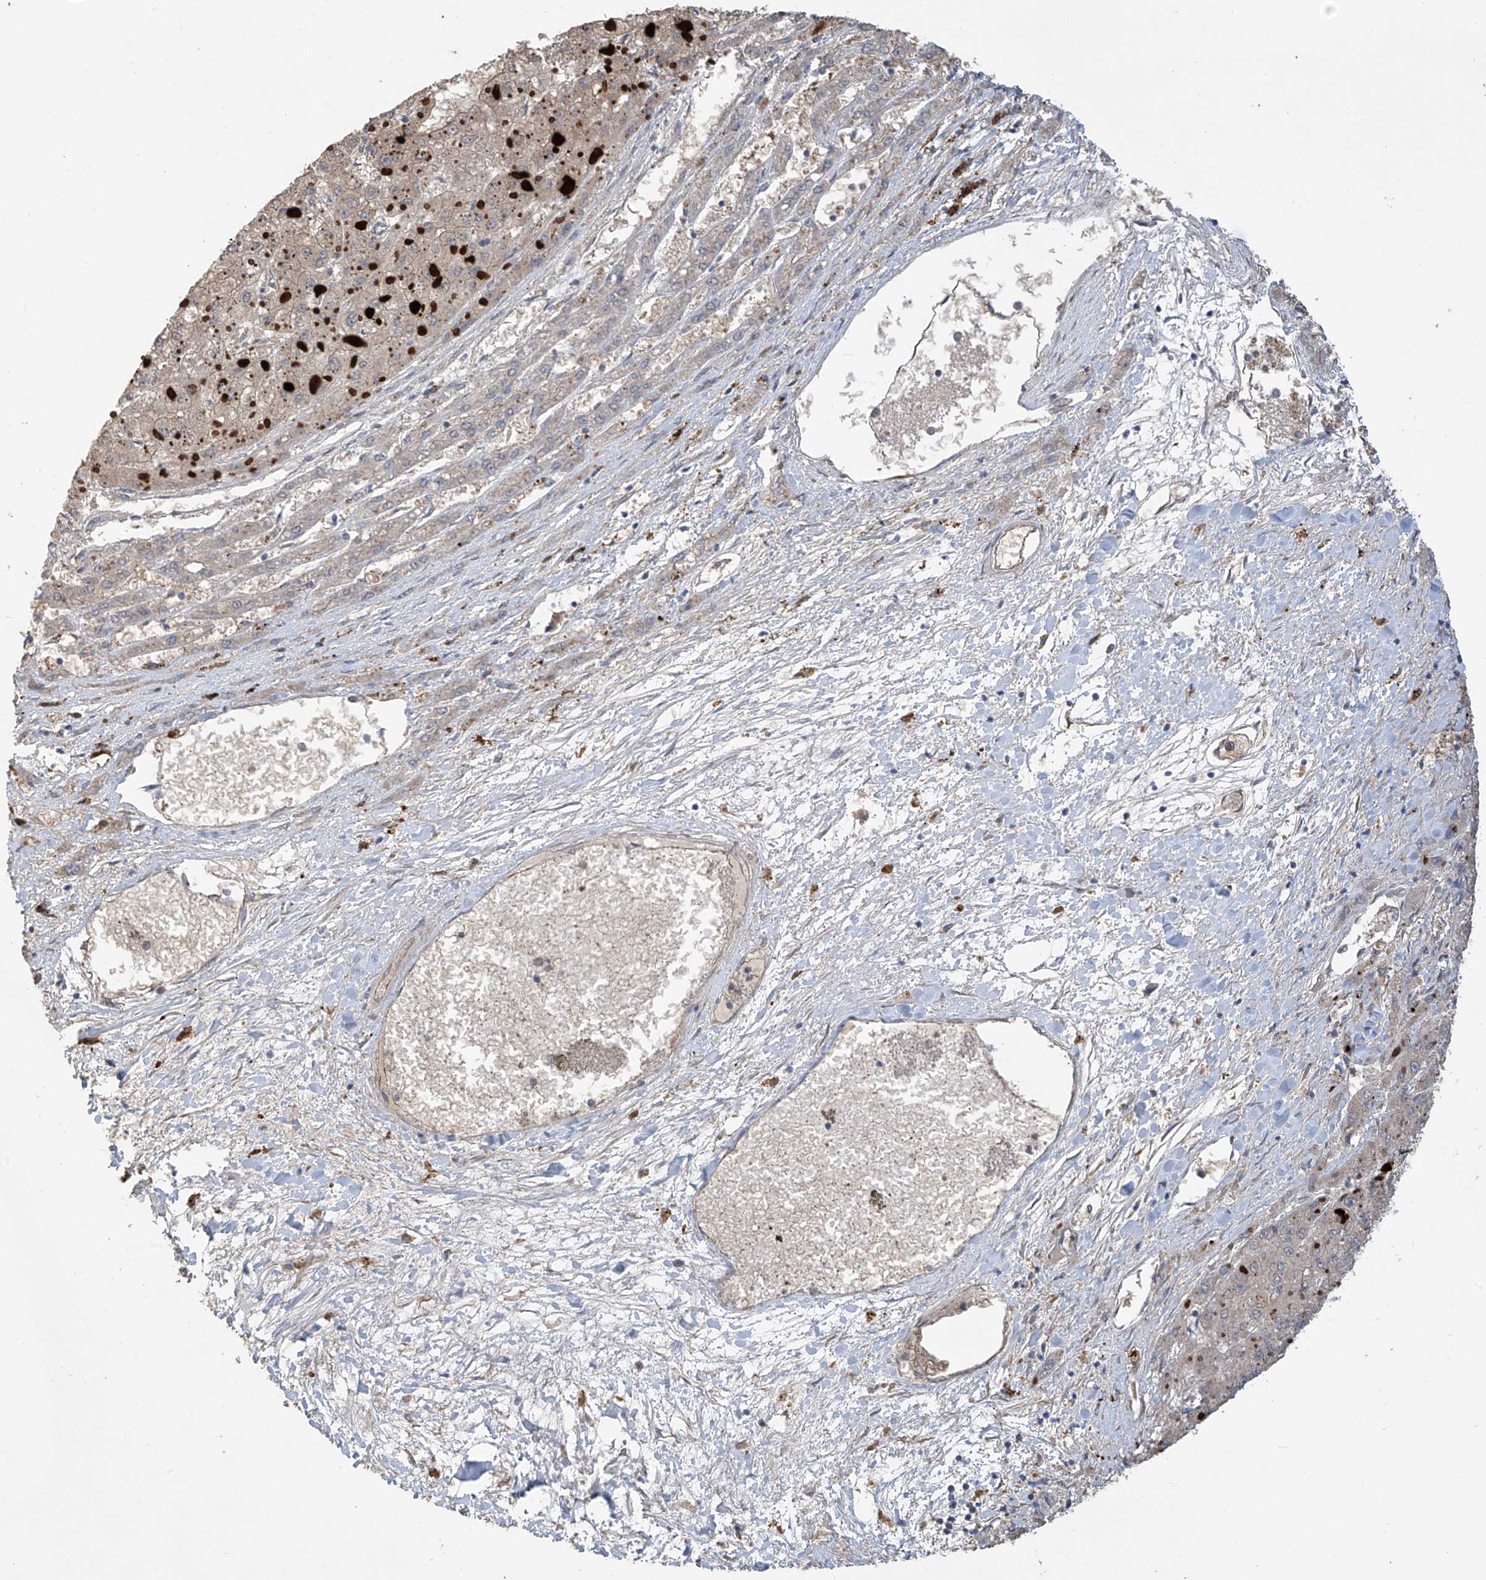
{"staining": {"intensity": "weak", "quantity": "<25%", "location": "cytoplasmic/membranous"}, "tissue": "liver cancer", "cell_type": "Tumor cells", "image_type": "cancer", "snomed": [{"axis": "morphology", "description": "Carcinoma, Hepatocellular, NOS"}, {"axis": "topography", "description": "Liver"}], "caption": "Tumor cells are negative for brown protein staining in liver hepatocellular carcinoma.", "gene": "PHACTR4", "patient": {"sex": "female", "age": 73}}